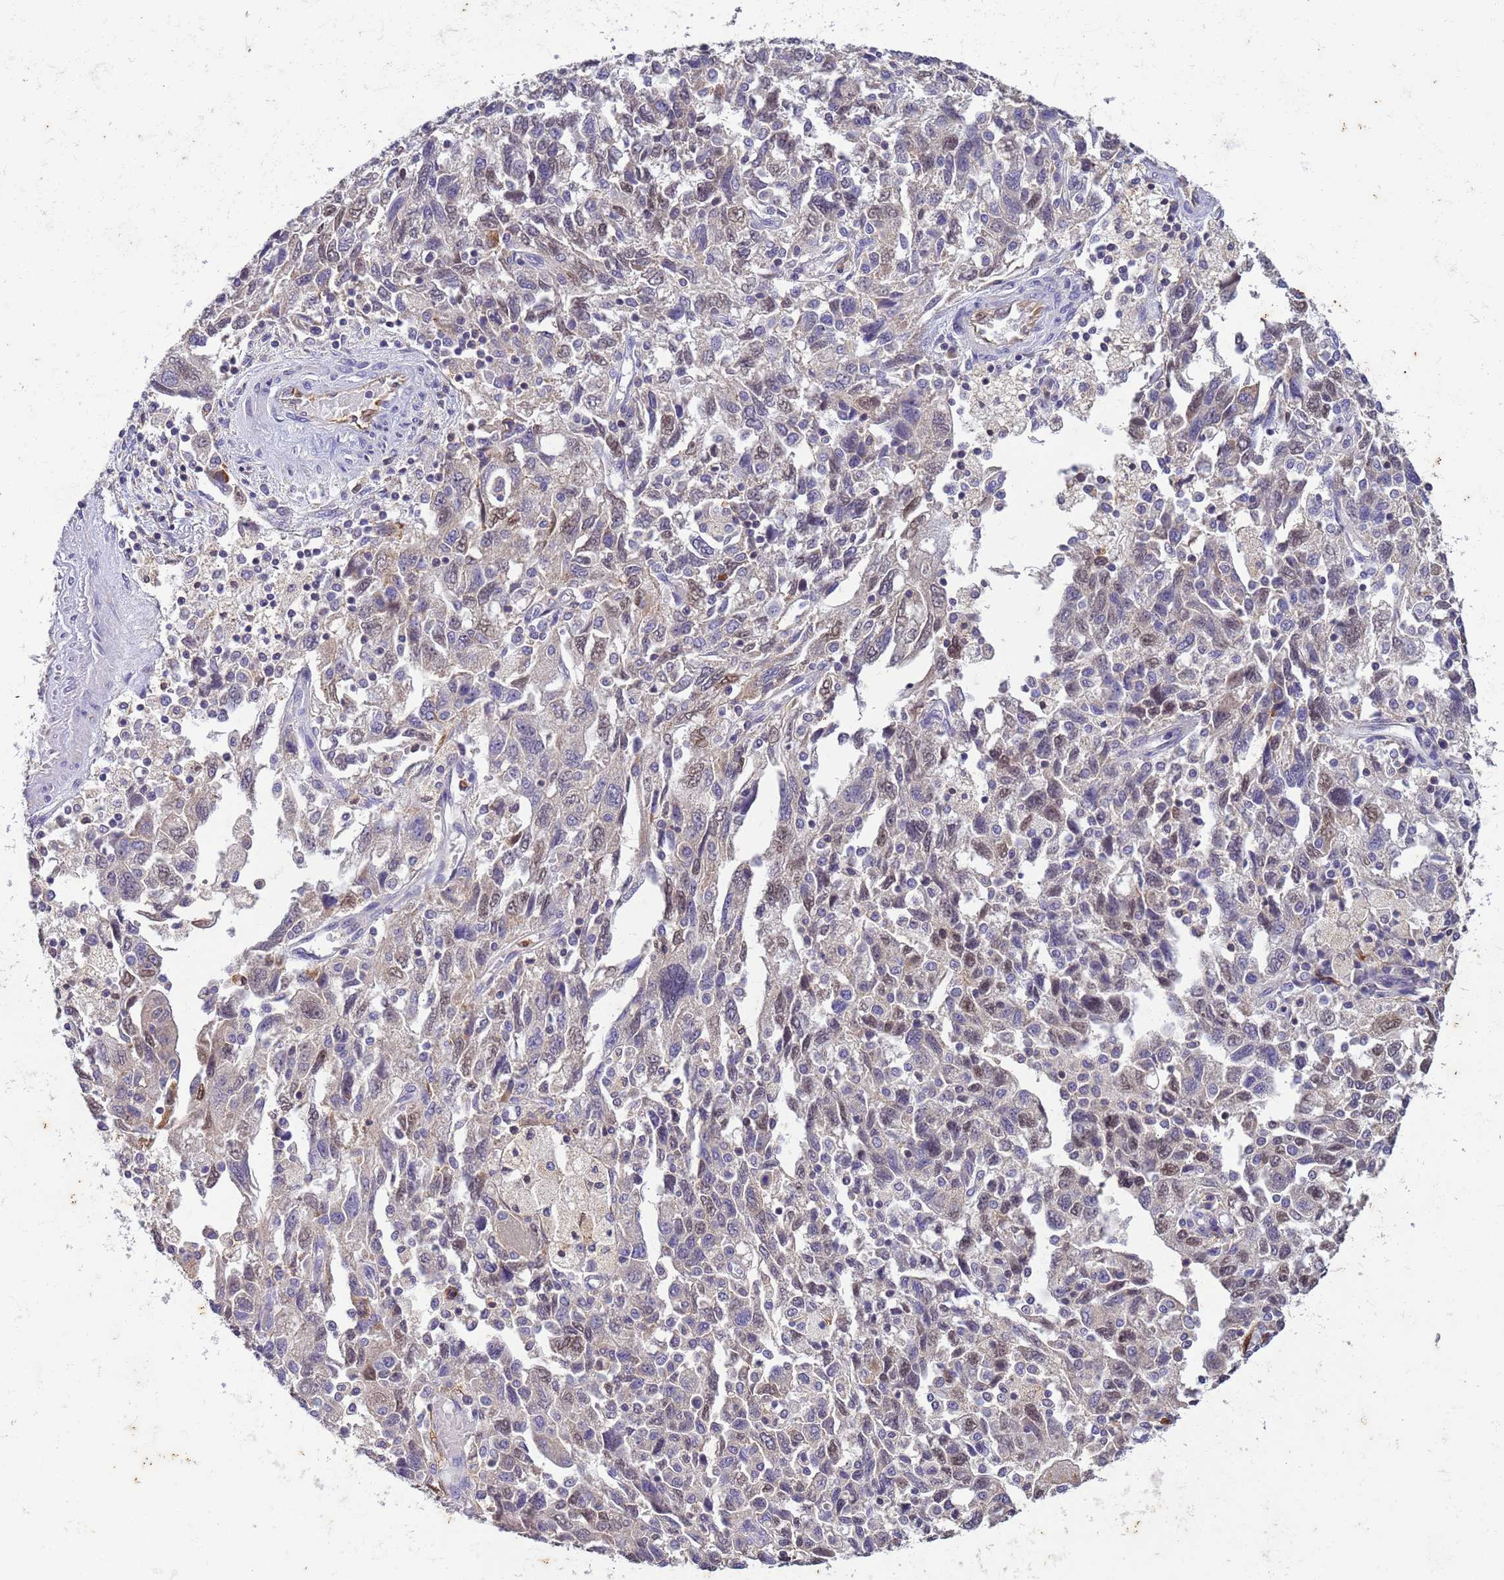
{"staining": {"intensity": "weak", "quantity": "25%-75%", "location": "nuclear"}, "tissue": "ovarian cancer", "cell_type": "Tumor cells", "image_type": "cancer", "snomed": [{"axis": "morphology", "description": "Carcinoma, NOS"}, {"axis": "morphology", "description": "Cystadenocarcinoma, serous, NOS"}, {"axis": "topography", "description": "Ovary"}], "caption": "Protein staining by immunohistochemistry shows weak nuclear staining in about 25%-75% of tumor cells in ovarian cancer (serous cystadenocarcinoma).", "gene": "PLCXD3", "patient": {"sex": "female", "age": 69}}